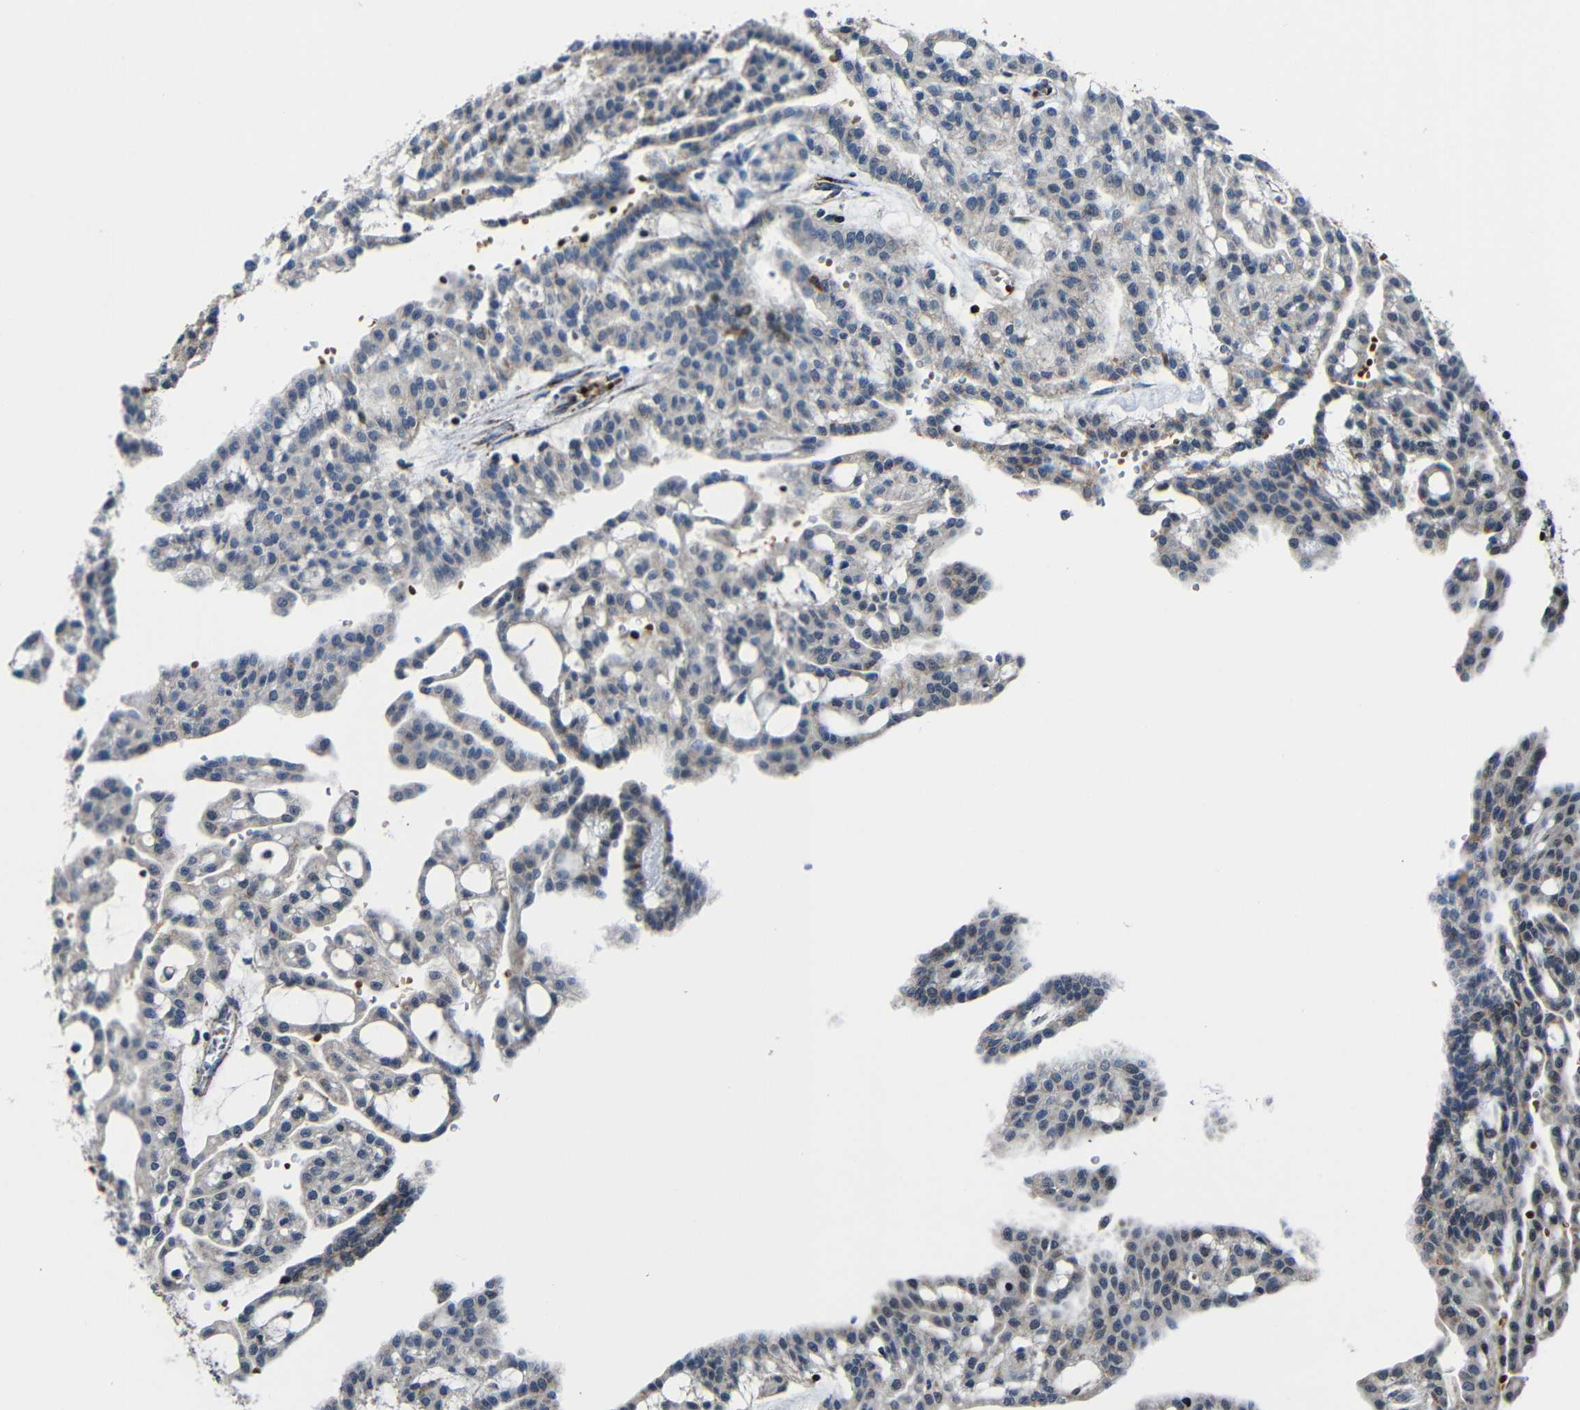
{"staining": {"intensity": "negative", "quantity": "none", "location": "none"}, "tissue": "renal cancer", "cell_type": "Tumor cells", "image_type": "cancer", "snomed": [{"axis": "morphology", "description": "Adenocarcinoma, NOS"}, {"axis": "topography", "description": "Kidney"}], "caption": "A histopathology image of renal cancer stained for a protein demonstrates no brown staining in tumor cells. (DAB (3,3'-diaminobenzidine) IHC with hematoxylin counter stain).", "gene": "CA5B", "patient": {"sex": "male", "age": 63}}